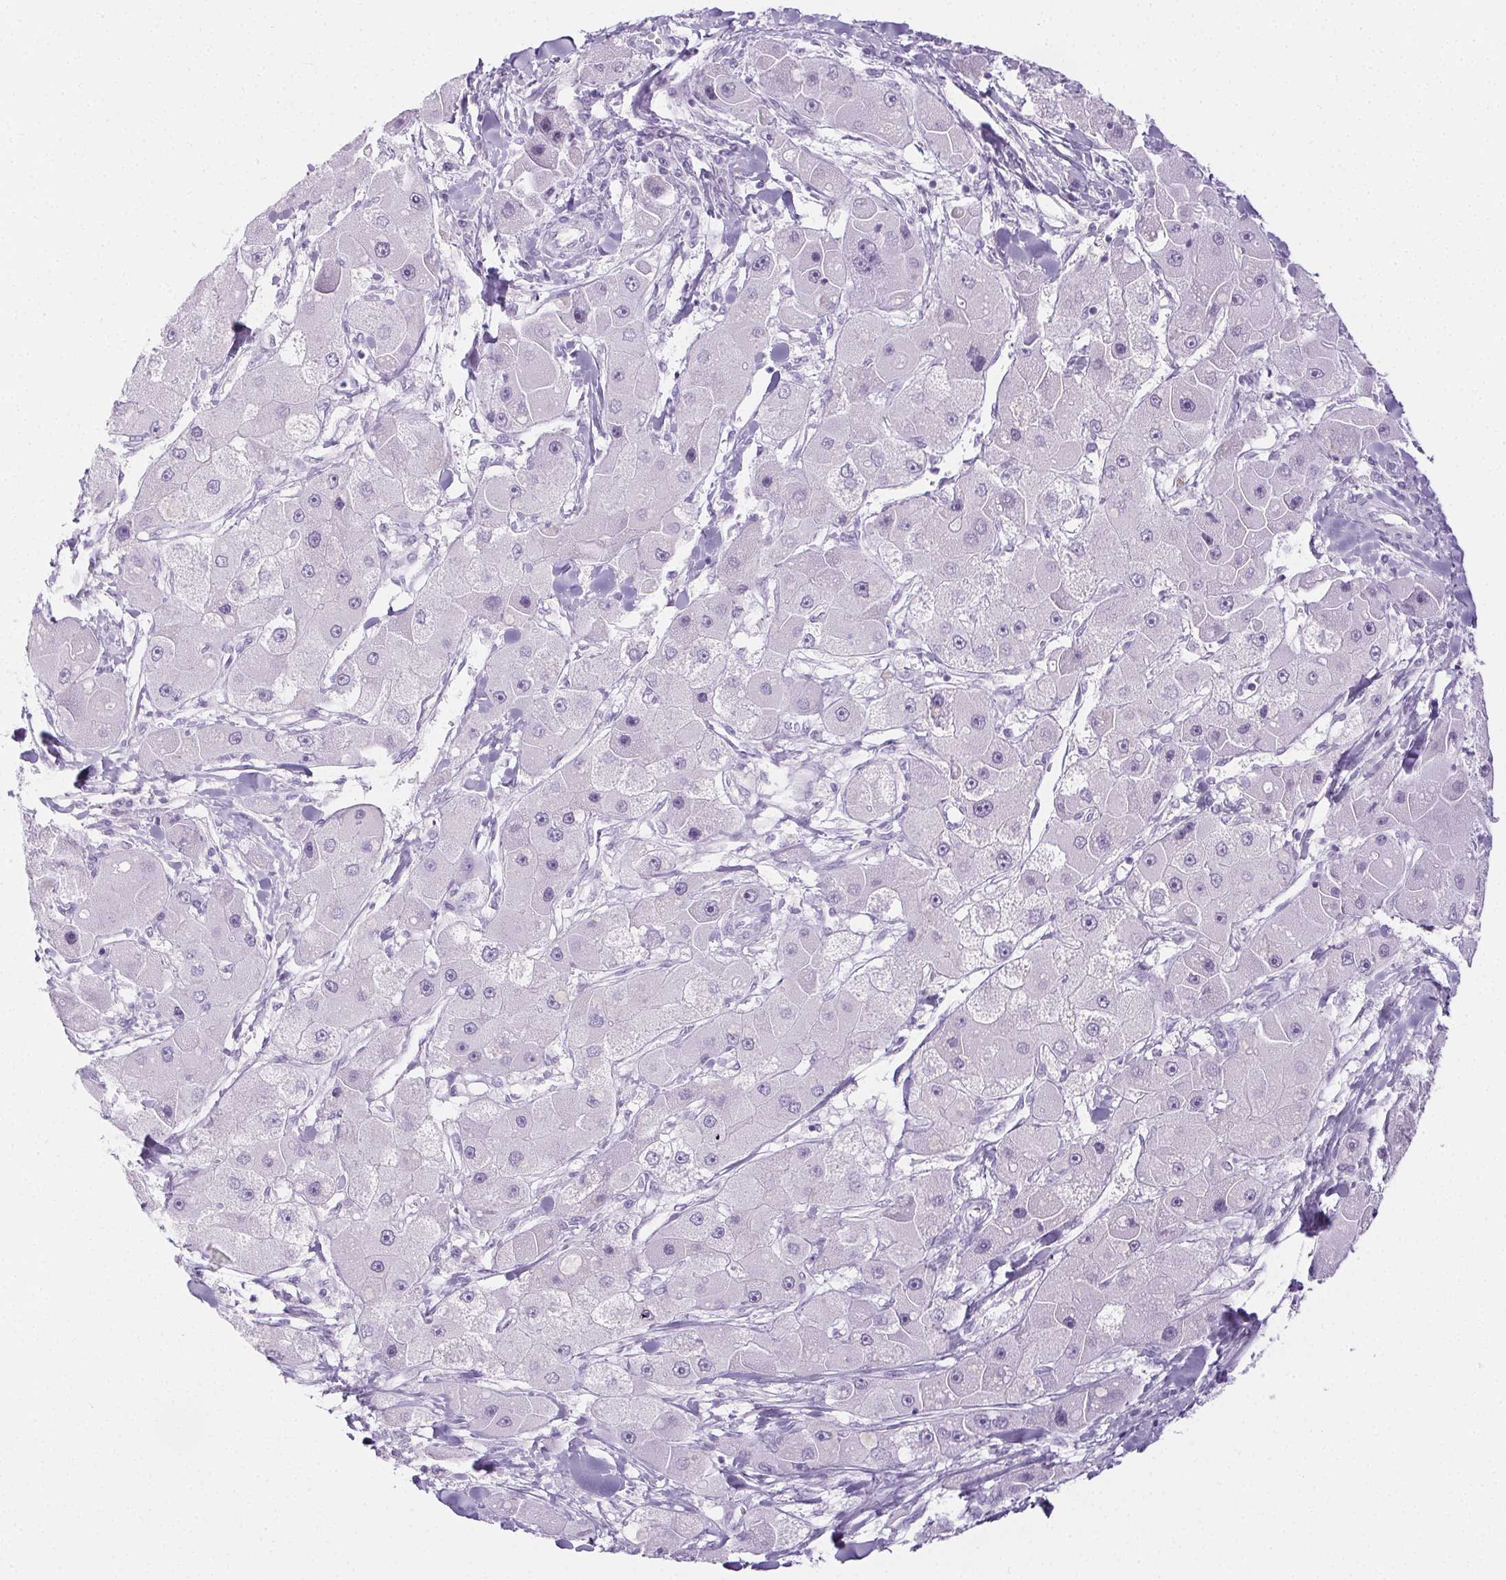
{"staining": {"intensity": "negative", "quantity": "none", "location": "none"}, "tissue": "liver cancer", "cell_type": "Tumor cells", "image_type": "cancer", "snomed": [{"axis": "morphology", "description": "Carcinoma, Hepatocellular, NOS"}, {"axis": "topography", "description": "Liver"}], "caption": "This is a image of IHC staining of hepatocellular carcinoma (liver), which shows no staining in tumor cells. (DAB (3,3'-diaminobenzidine) IHC with hematoxylin counter stain).", "gene": "PI3", "patient": {"sex": "male", "age": 24}}